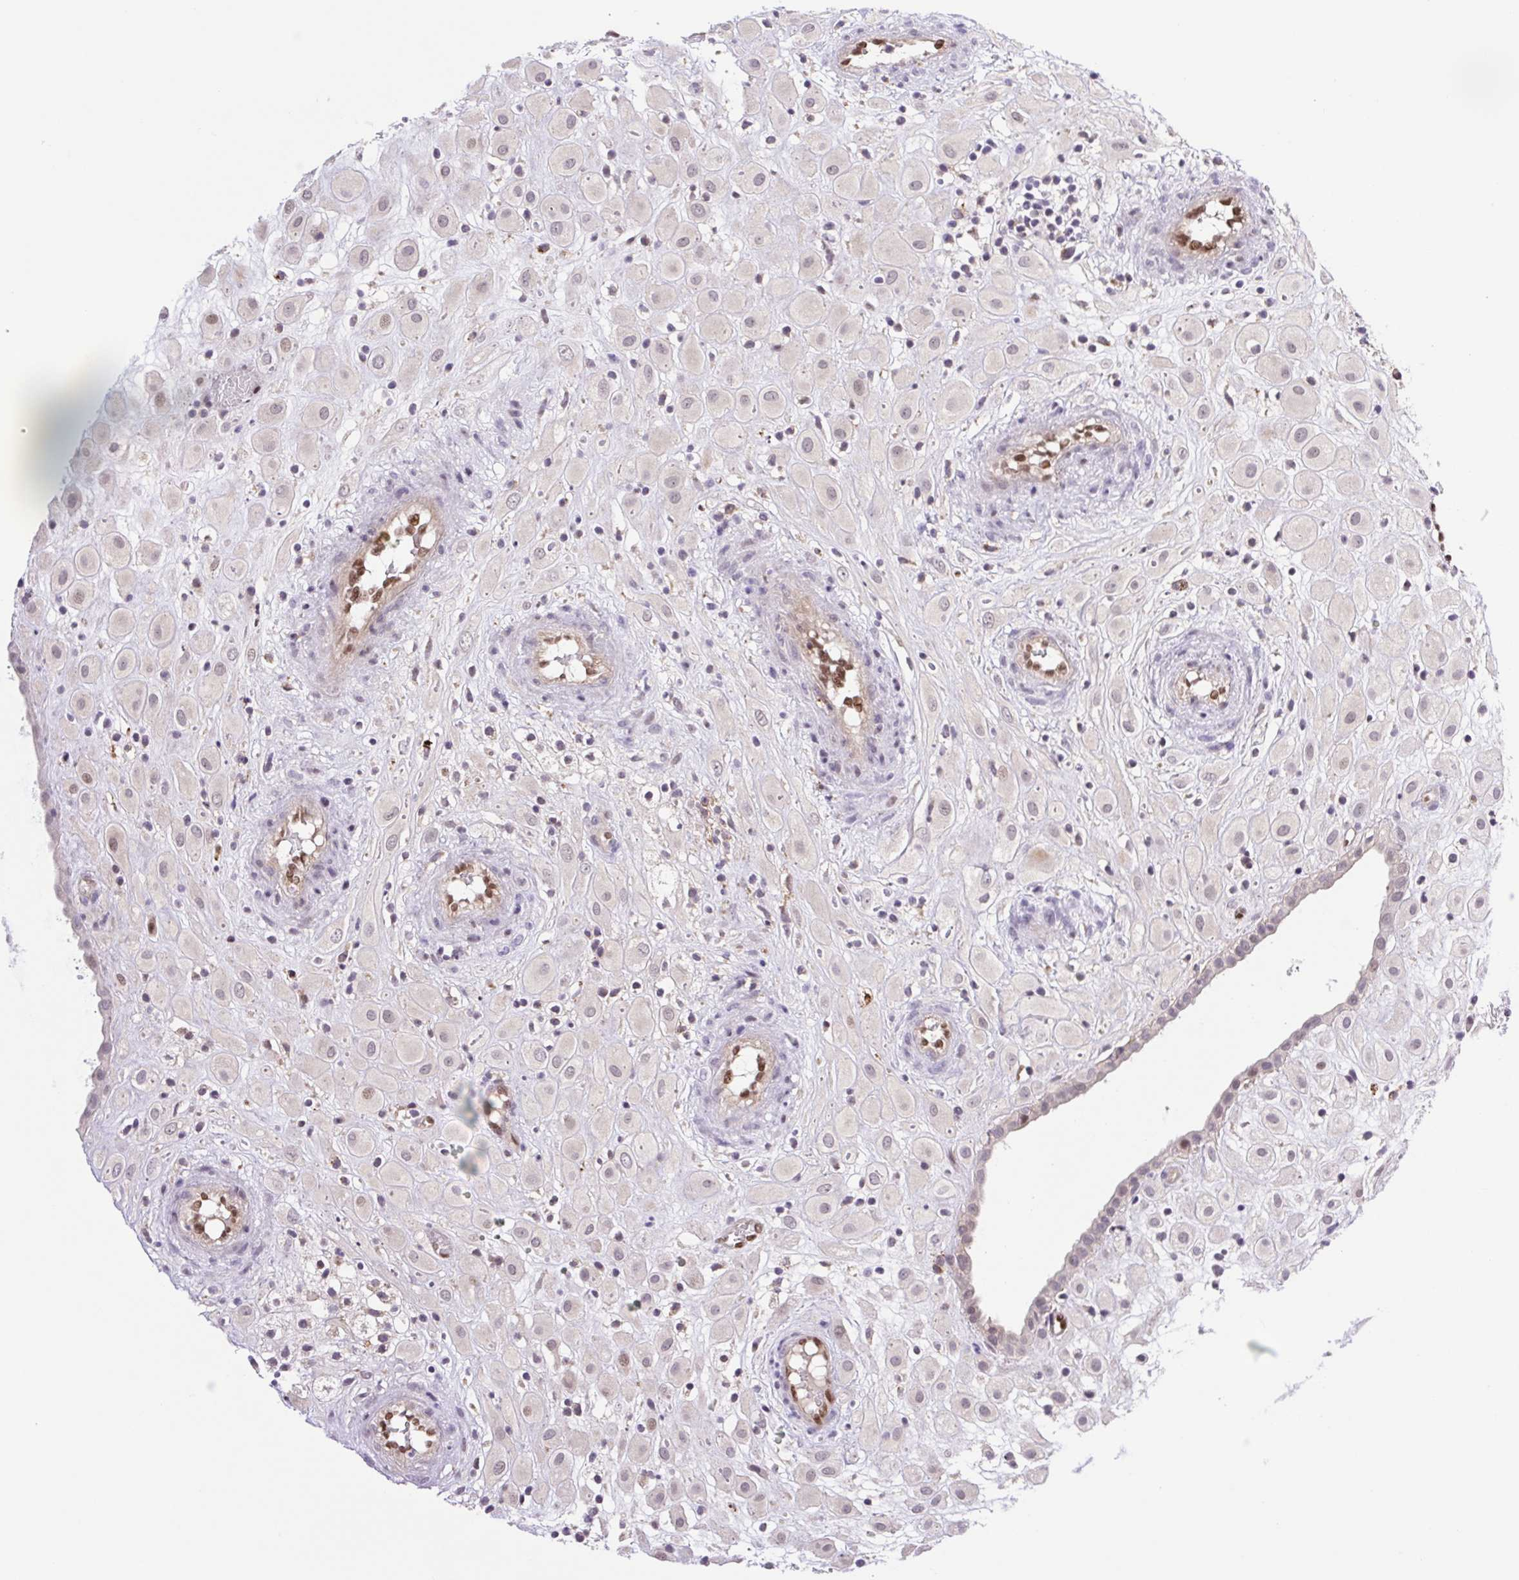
{"staining": {"intensity": "weak", "quantity": "<25%", "location": "nuclear"}, "tissue": "placenta", "cell_type": "Decidual cells", "image_type": "normal", "snomed": [{"axis": "morphology", "description": "Normal tissue, NOS"}, {"axis": "topography", "description": "Placenta"}], "caption": "A high-resolution photomicrograph shows immunohistochemistry (IHC) staining of normal placenta, which shows no significant positivity in decidual cells.", "gene": "ERG", "patient": {"sex": "female", "age": 24}}